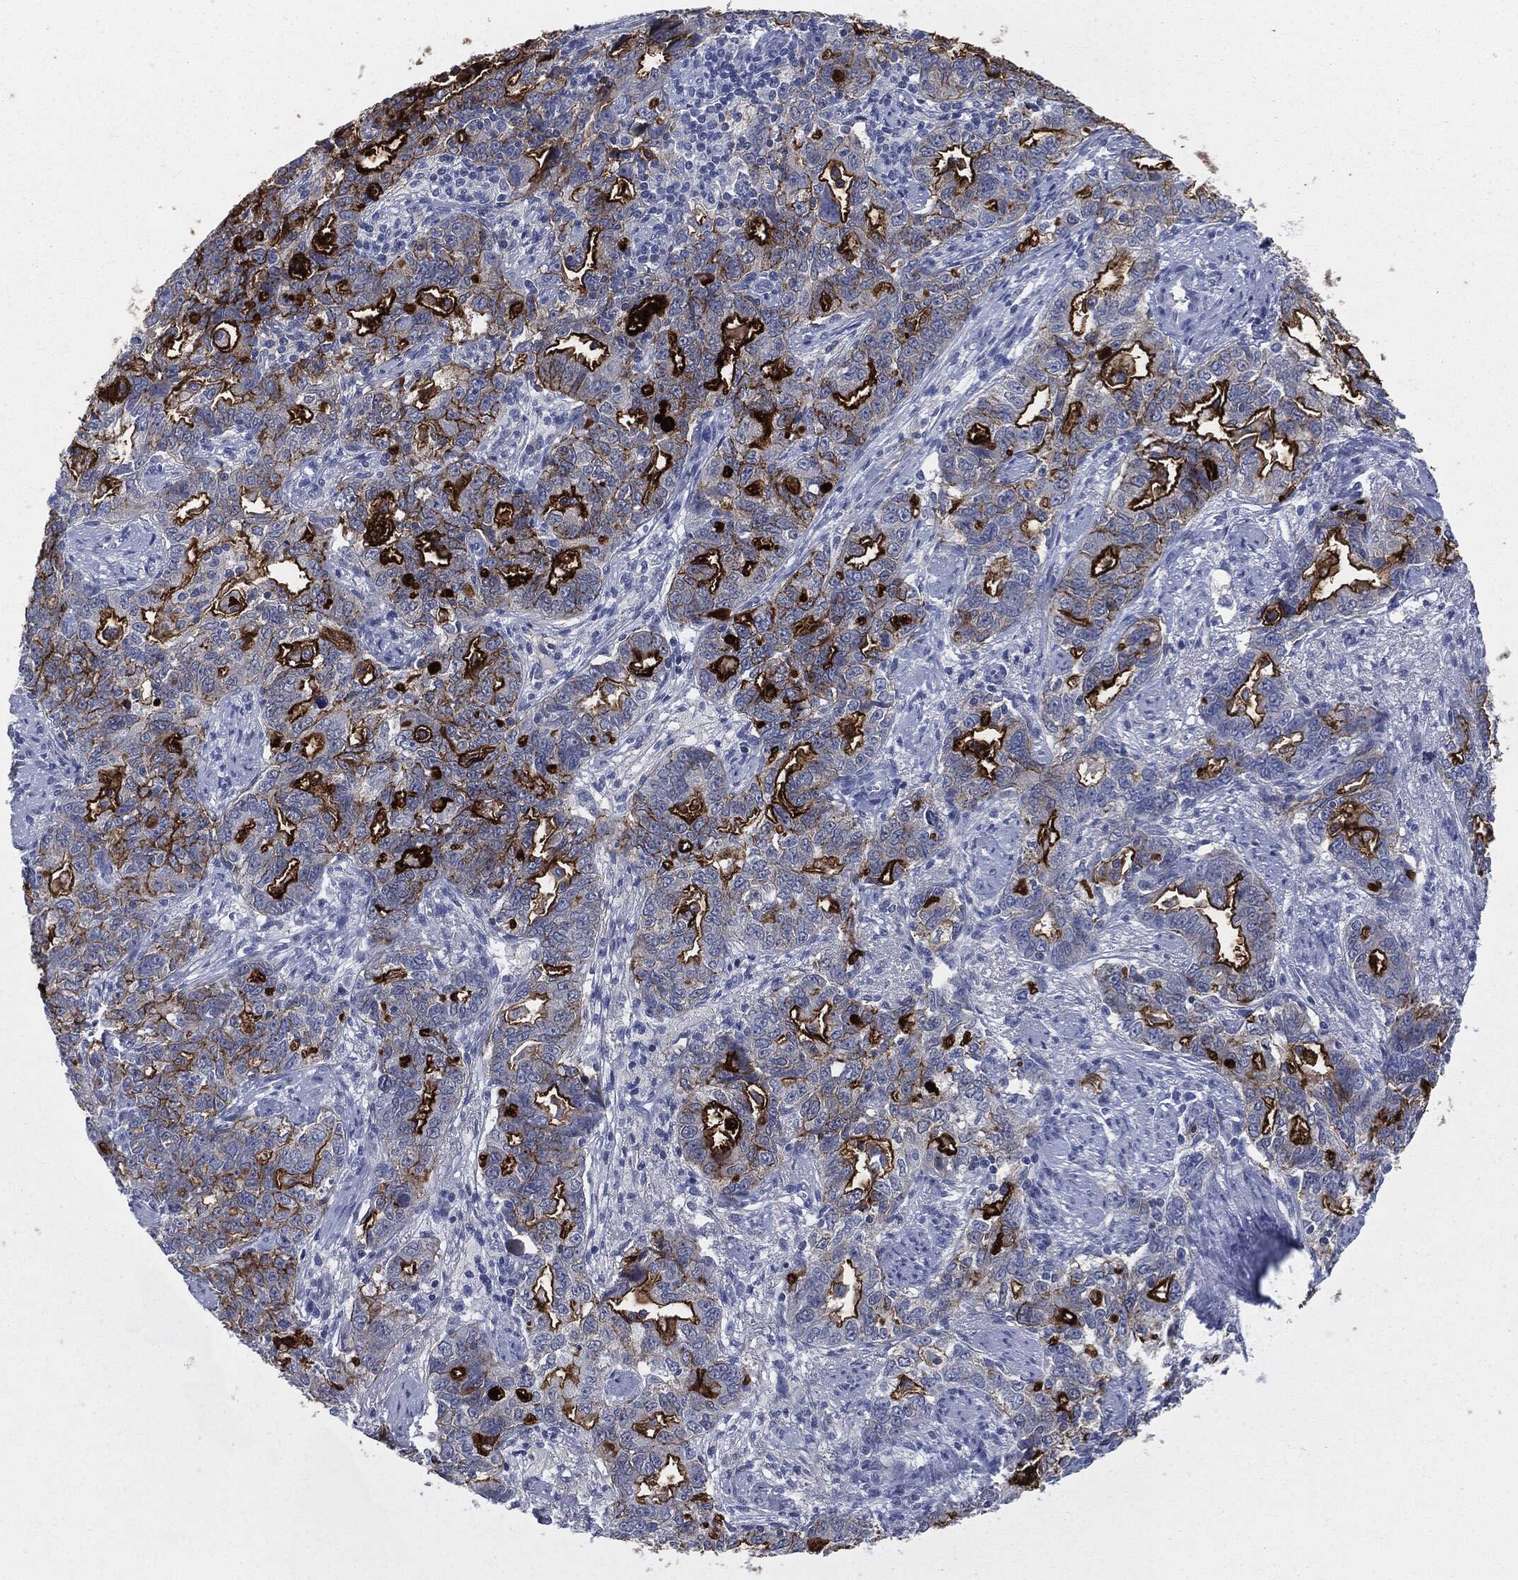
{"staining": {"intensity": "strong", "quantity": "25%-75%", "location": "cytoplasmic/membranous"}, "tissue": "ovarian cancer", "cell_type": "Tumor cells", "image_type": "cancer", "snomed": [{"axis": "morphology", "description": "Cystadenocarcinoma, serous, NOS"}, {"axis": "topography", "description": "Ovary"}], "caption": "A photomicrograph of ovarian serous cystadenocarcinoma stained for a protein reveals strong cytoplasmic/membranous brown staining in tumor cells.", "gene": "MUC16", "patient": {"sex": "female", "age": 51}}